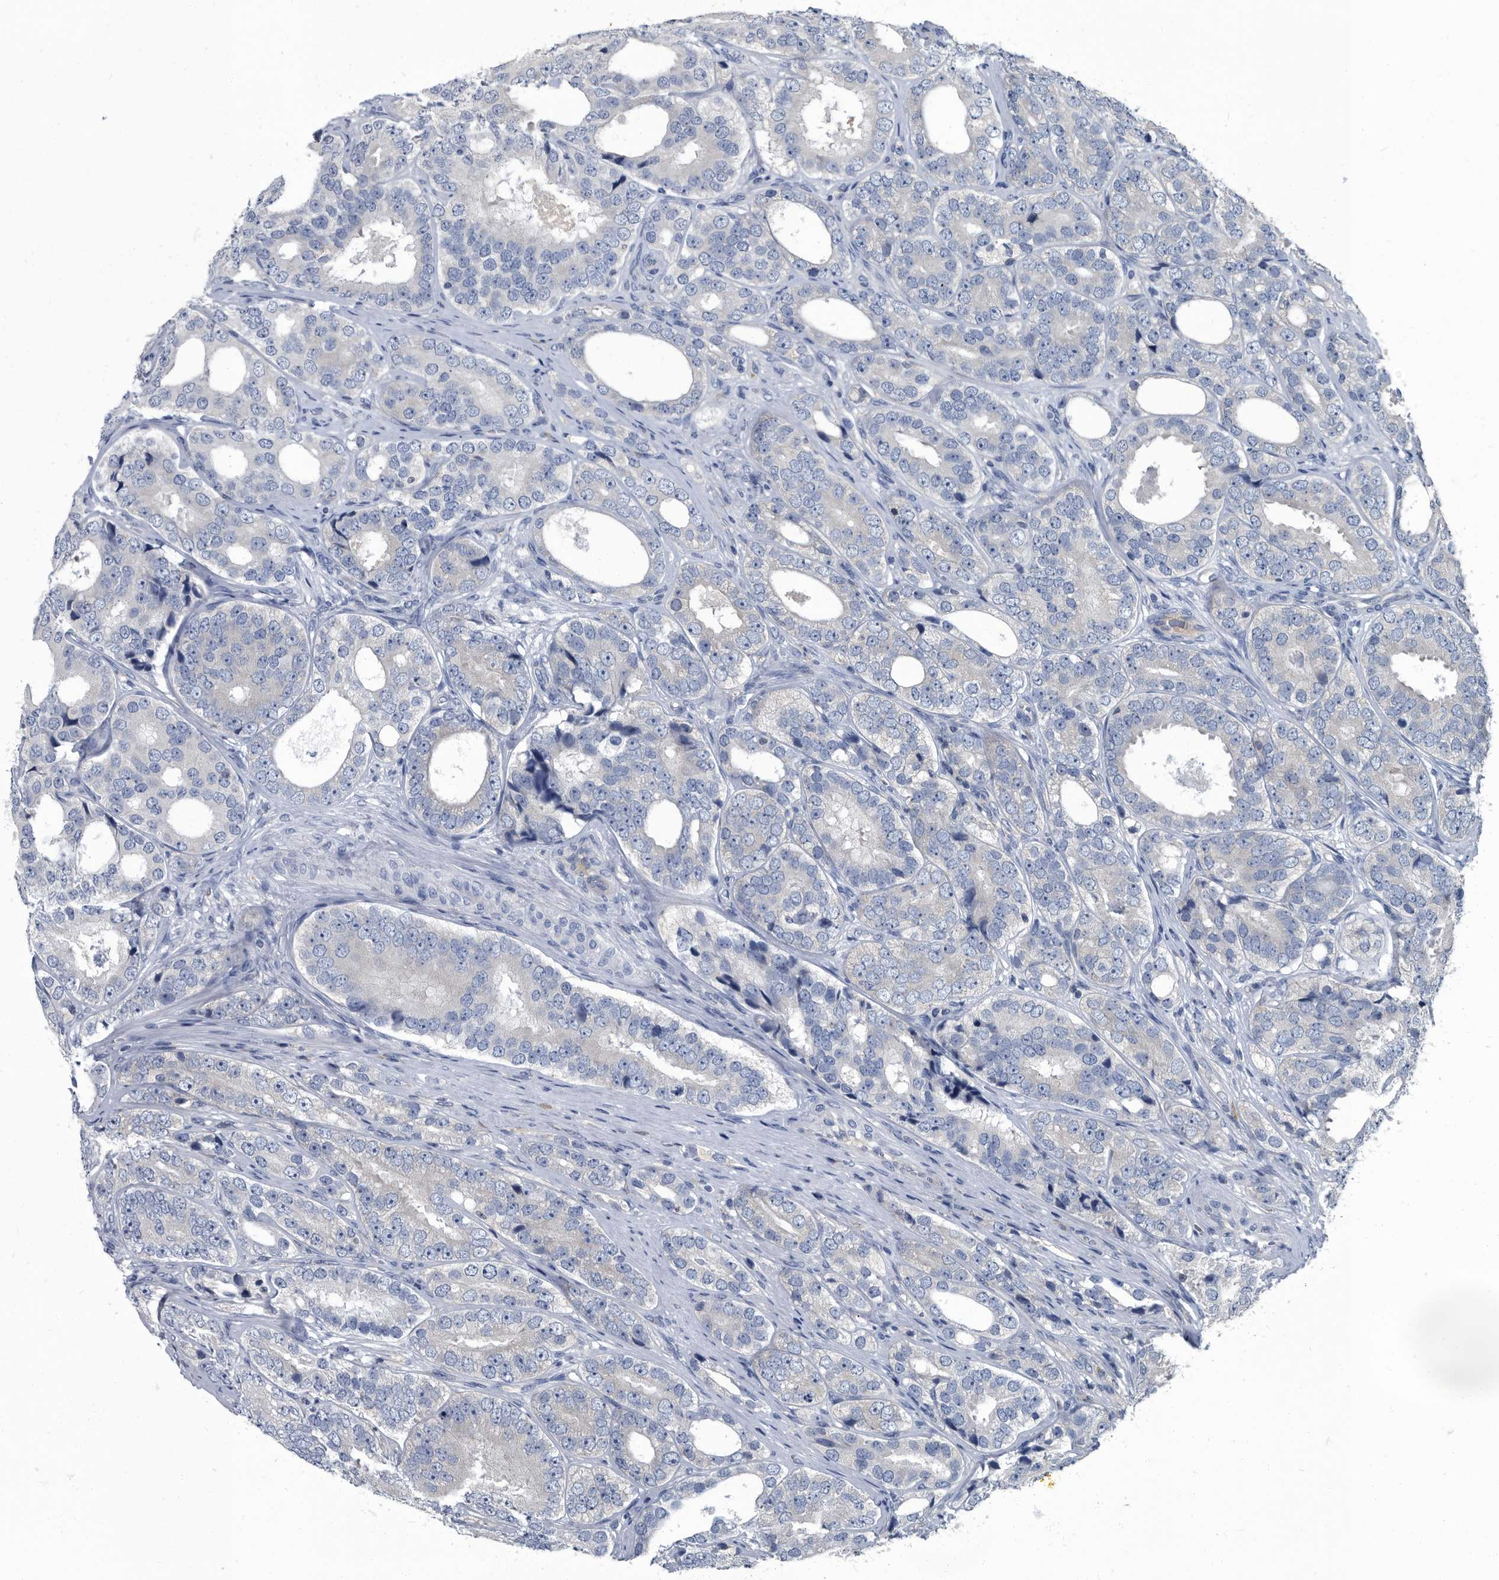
{"staining": {"intensity": "negative", "quantity": "none", "location": "none"}, "tissue": "prostate cancer", "cell_type": "Tumor cells", "image_type": "cancer", "snomed": [{"axis": "morphology", "description": "Adenocarcinoma, High grade"}, {"axis": "topography", "description": "Prostate"}], "caption": "Micrograph shows no significant protein staining in tumor cells of adenocarcinoma (high-grade) (prostate).", "gene": "CDV3", "patient": {"sex": "male", "age": 56}}